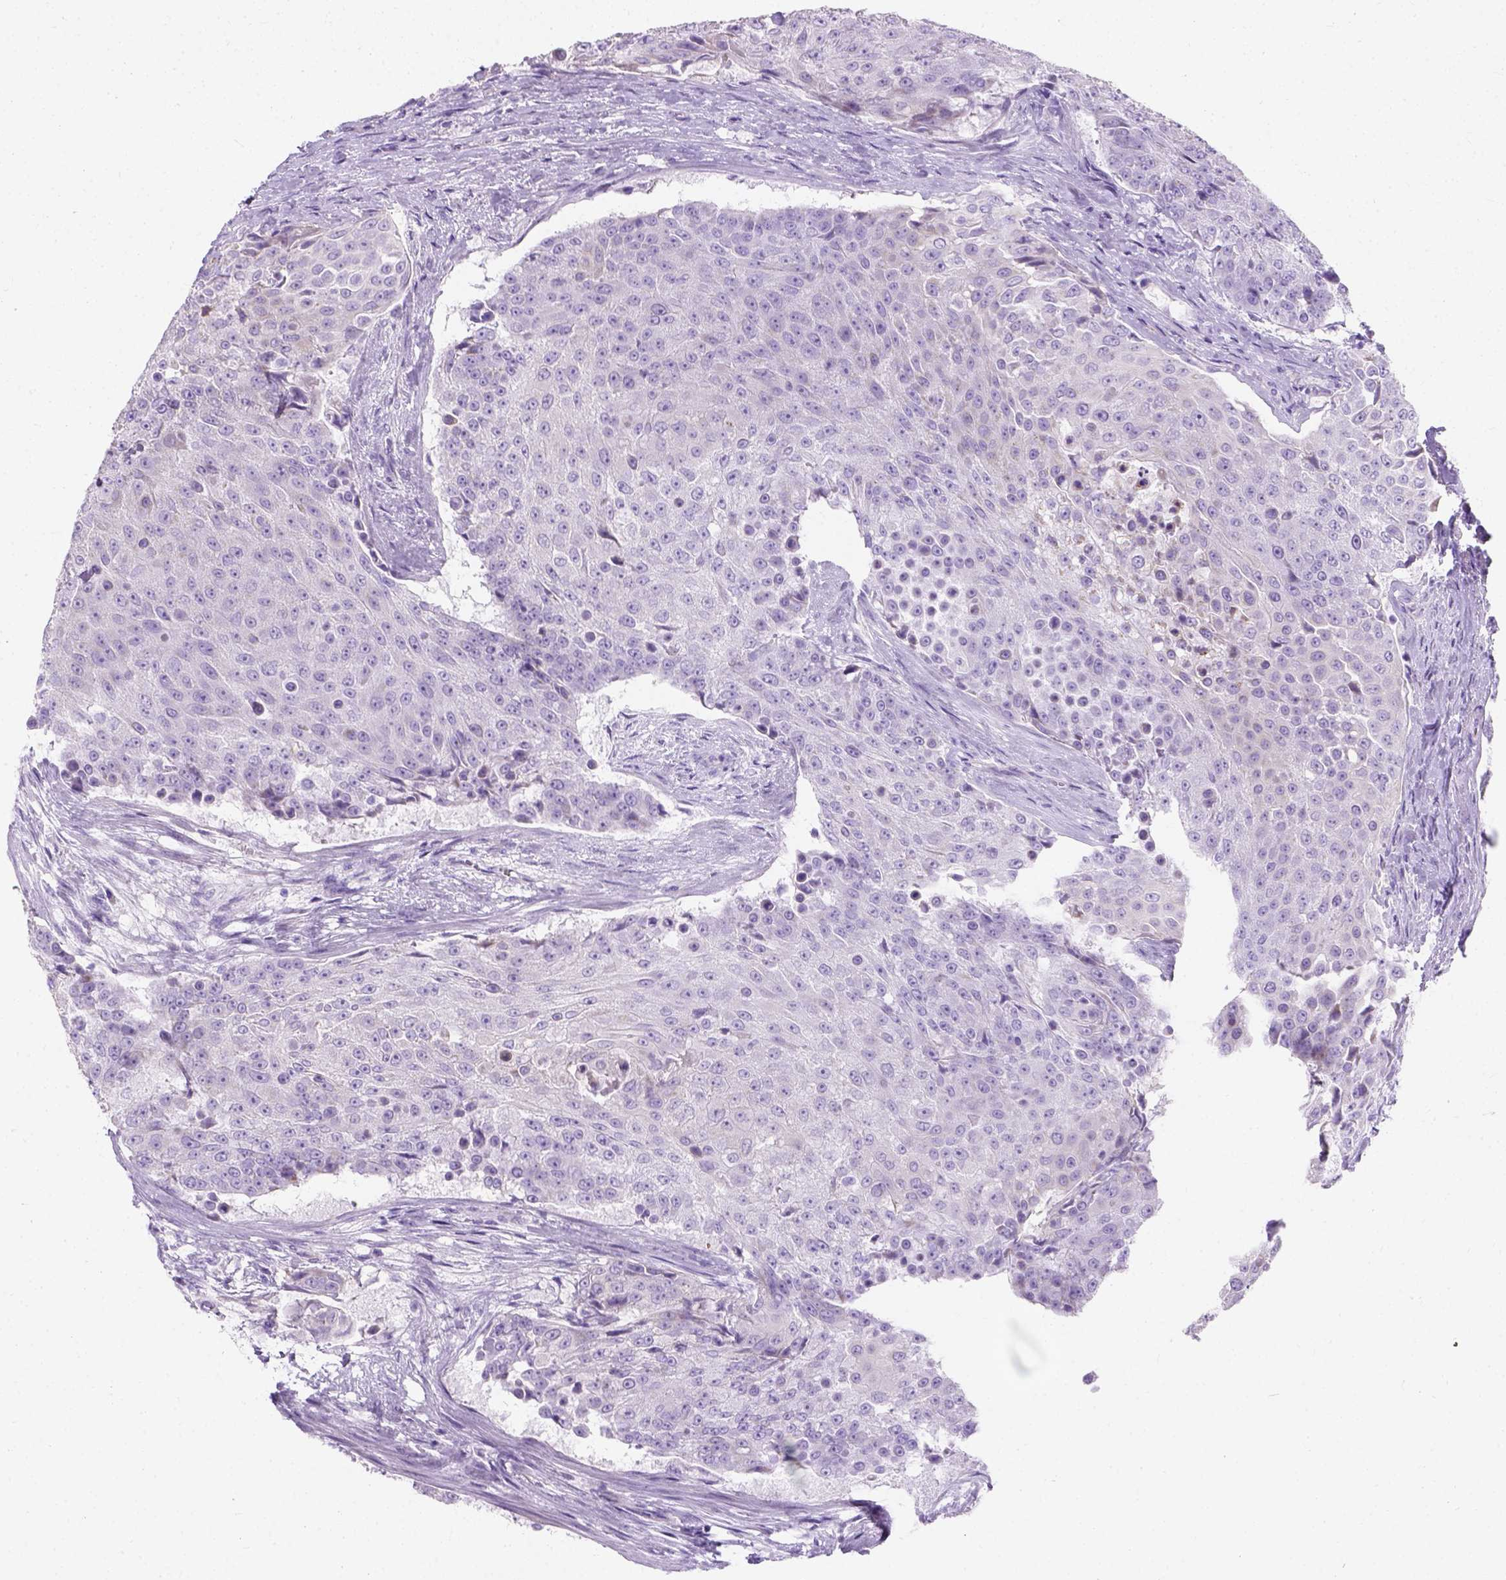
{"staining": {"intensity": "negative", "quantity": "none", "location": "none"}, "tissue": "urothelial cancer", "cell_type": "Tumor cells", "image_type": "cancer", "snomed": [{"axis": "morphology", "description": "Urothelial carcinoma, High grade"}, {"axis": "topography", "description": "Urinary bladder"}], "caption": "Urothelial cancer was stained to show a protein in brown. There is no significant positivity in tumor cells. (DAB IHC, high magnification).", "gene": "MYH15", "patient": {"sex": "female", "age": 63}}